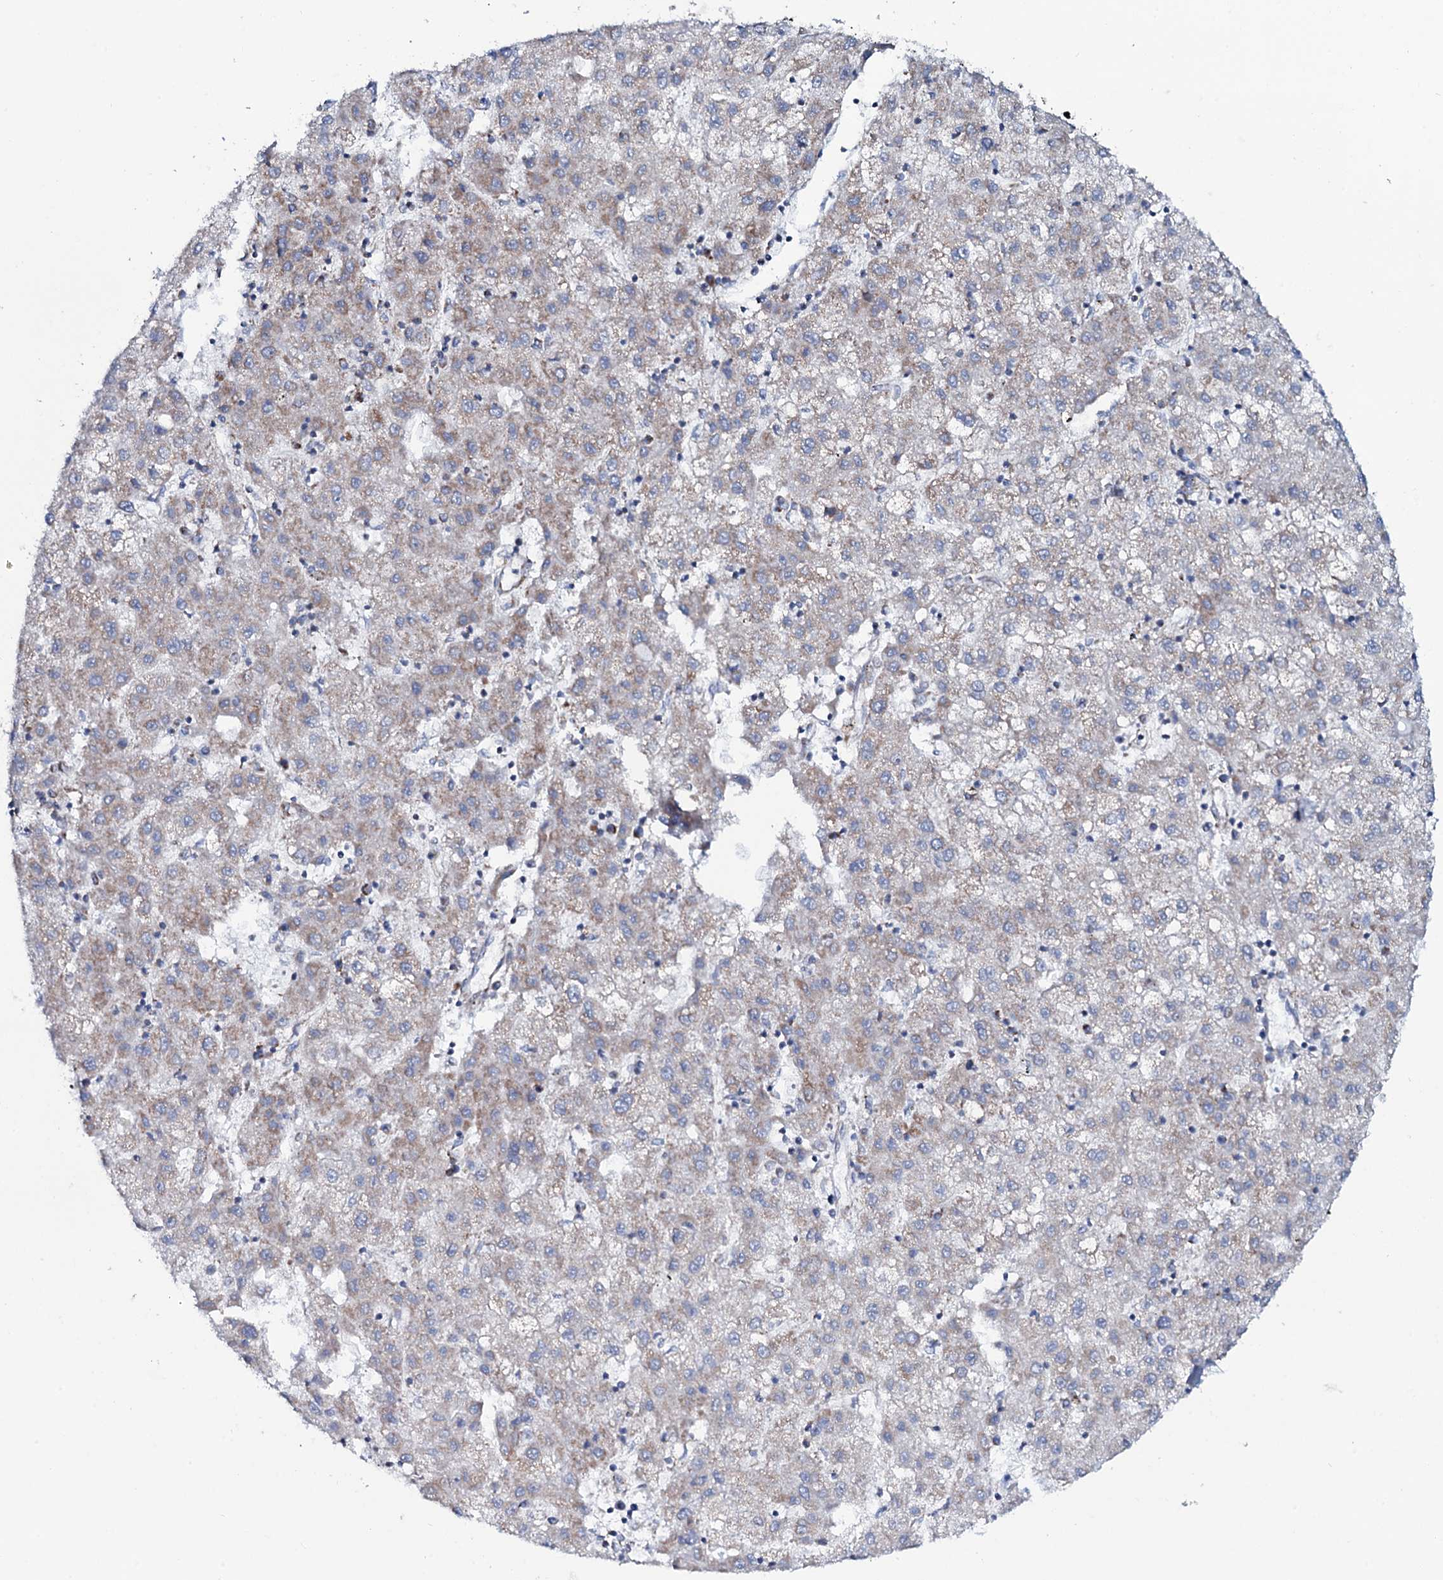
{"staining": {"intensity": "weak", "quantity": ">75%", "location": "cytoplasmic/membranous"}, "tissue": "liver cancer", "cell_type": "Tumor cells", "image_type": "cancer", "snomed": [{"axis": "morphology", "description": "Carcinoma, Hepatocellular, NOS"}, {"axis": "topography", "description": "Liver"}], "caption": "A brown stain highlights weak cytoplasmic/membranous staining of a protein in human hepatocellular carcinoma (liver) tumor cells.", "gene": "MRPS35", "patient": {"sex": "male", "age": 72}}